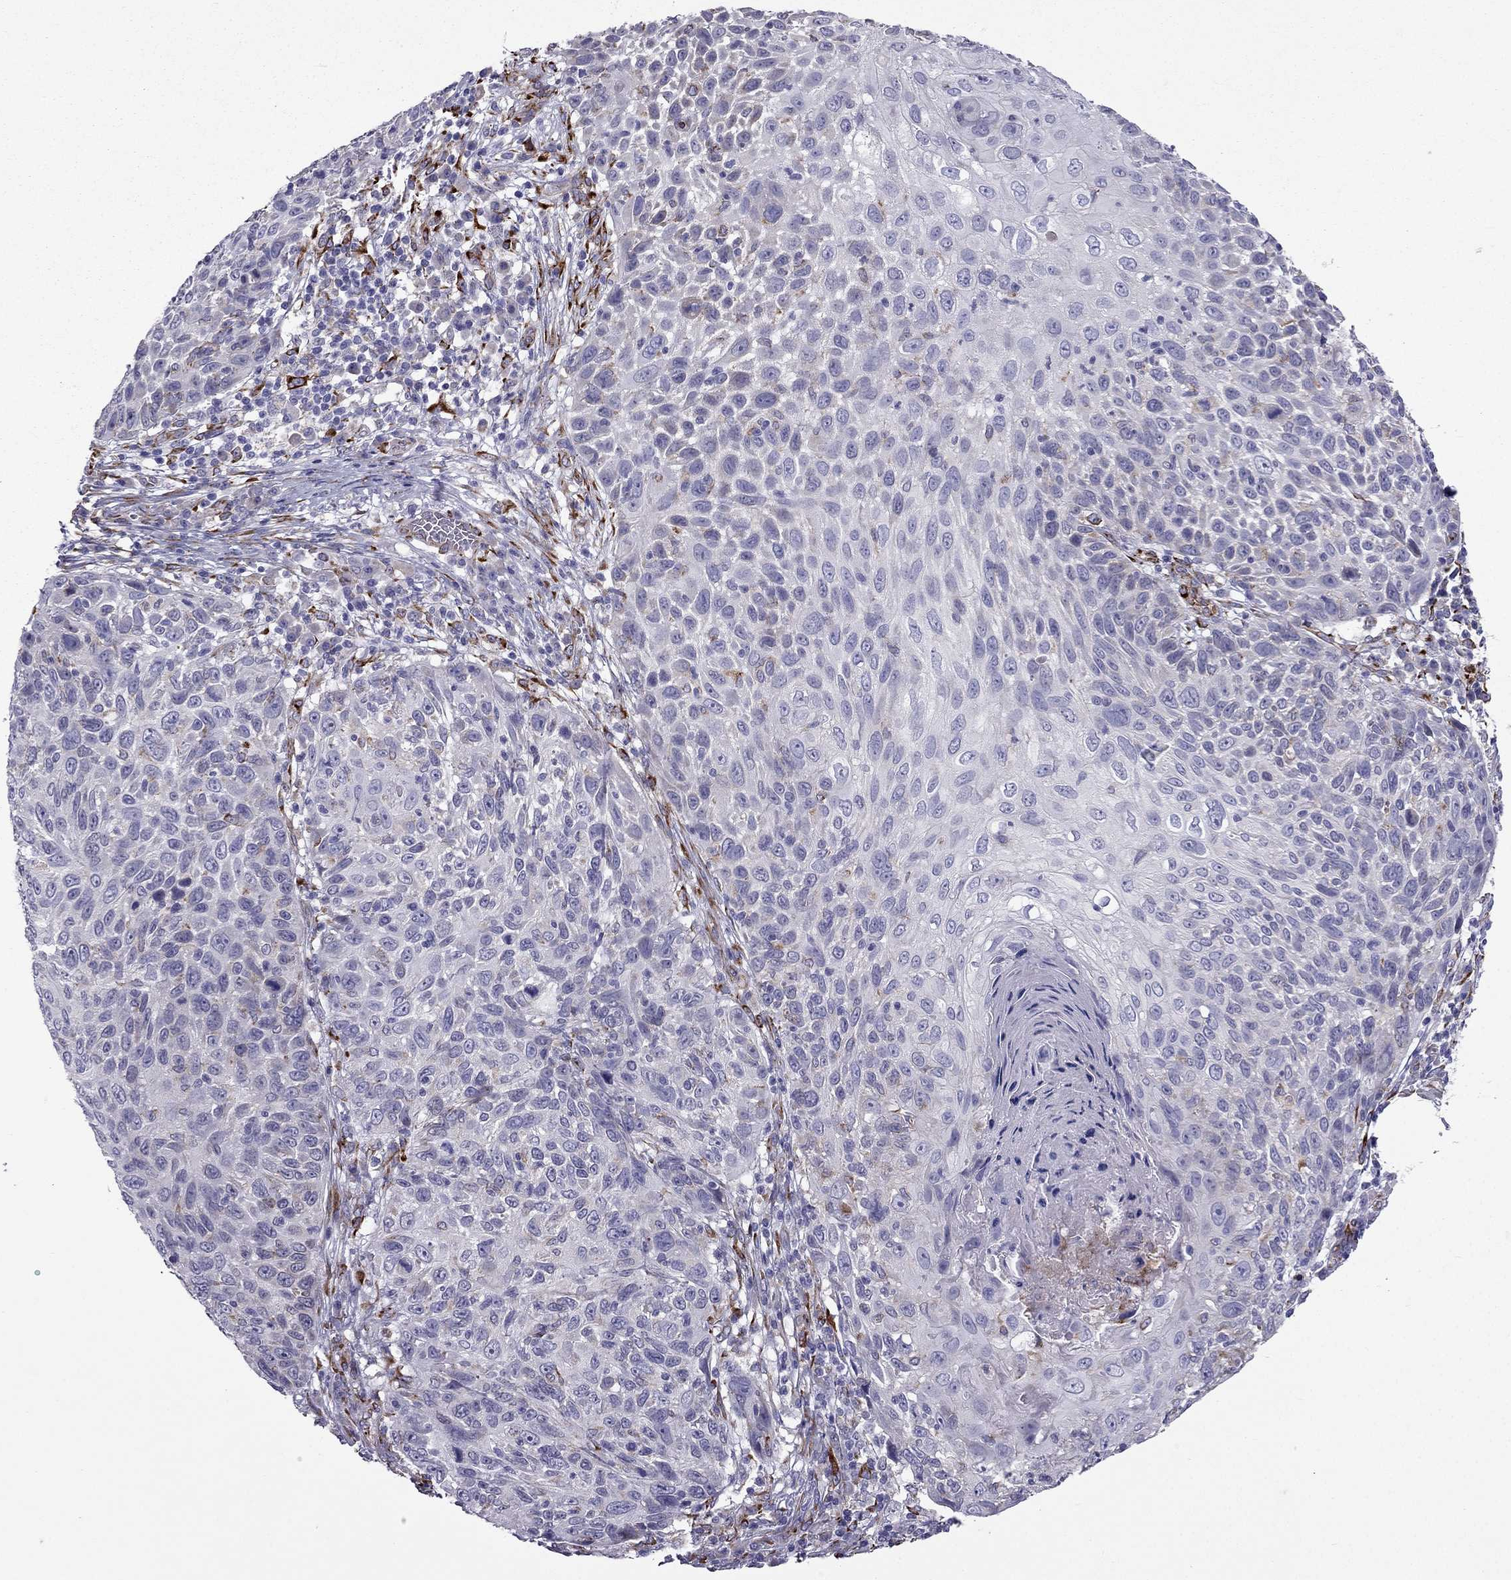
{"staining": {"intensity": "negative", "quantity": "none", "location": "none"}, "tissue": "skin cancer", "cell_type": "Tumor cells", "image_type": "cancer", "snomed": [{"axis": "morphology", "description": "Squamous cell carcinoma, NOS"}, {"axis": "topography", "description": "Skin"}], "caption": "Immunohistochemical staining of human skin squamous cell carcinoma displays no significant positivity in tumor cells.", "gene": "IKBIP", "patient": {"sex": "male", "age": 92}}